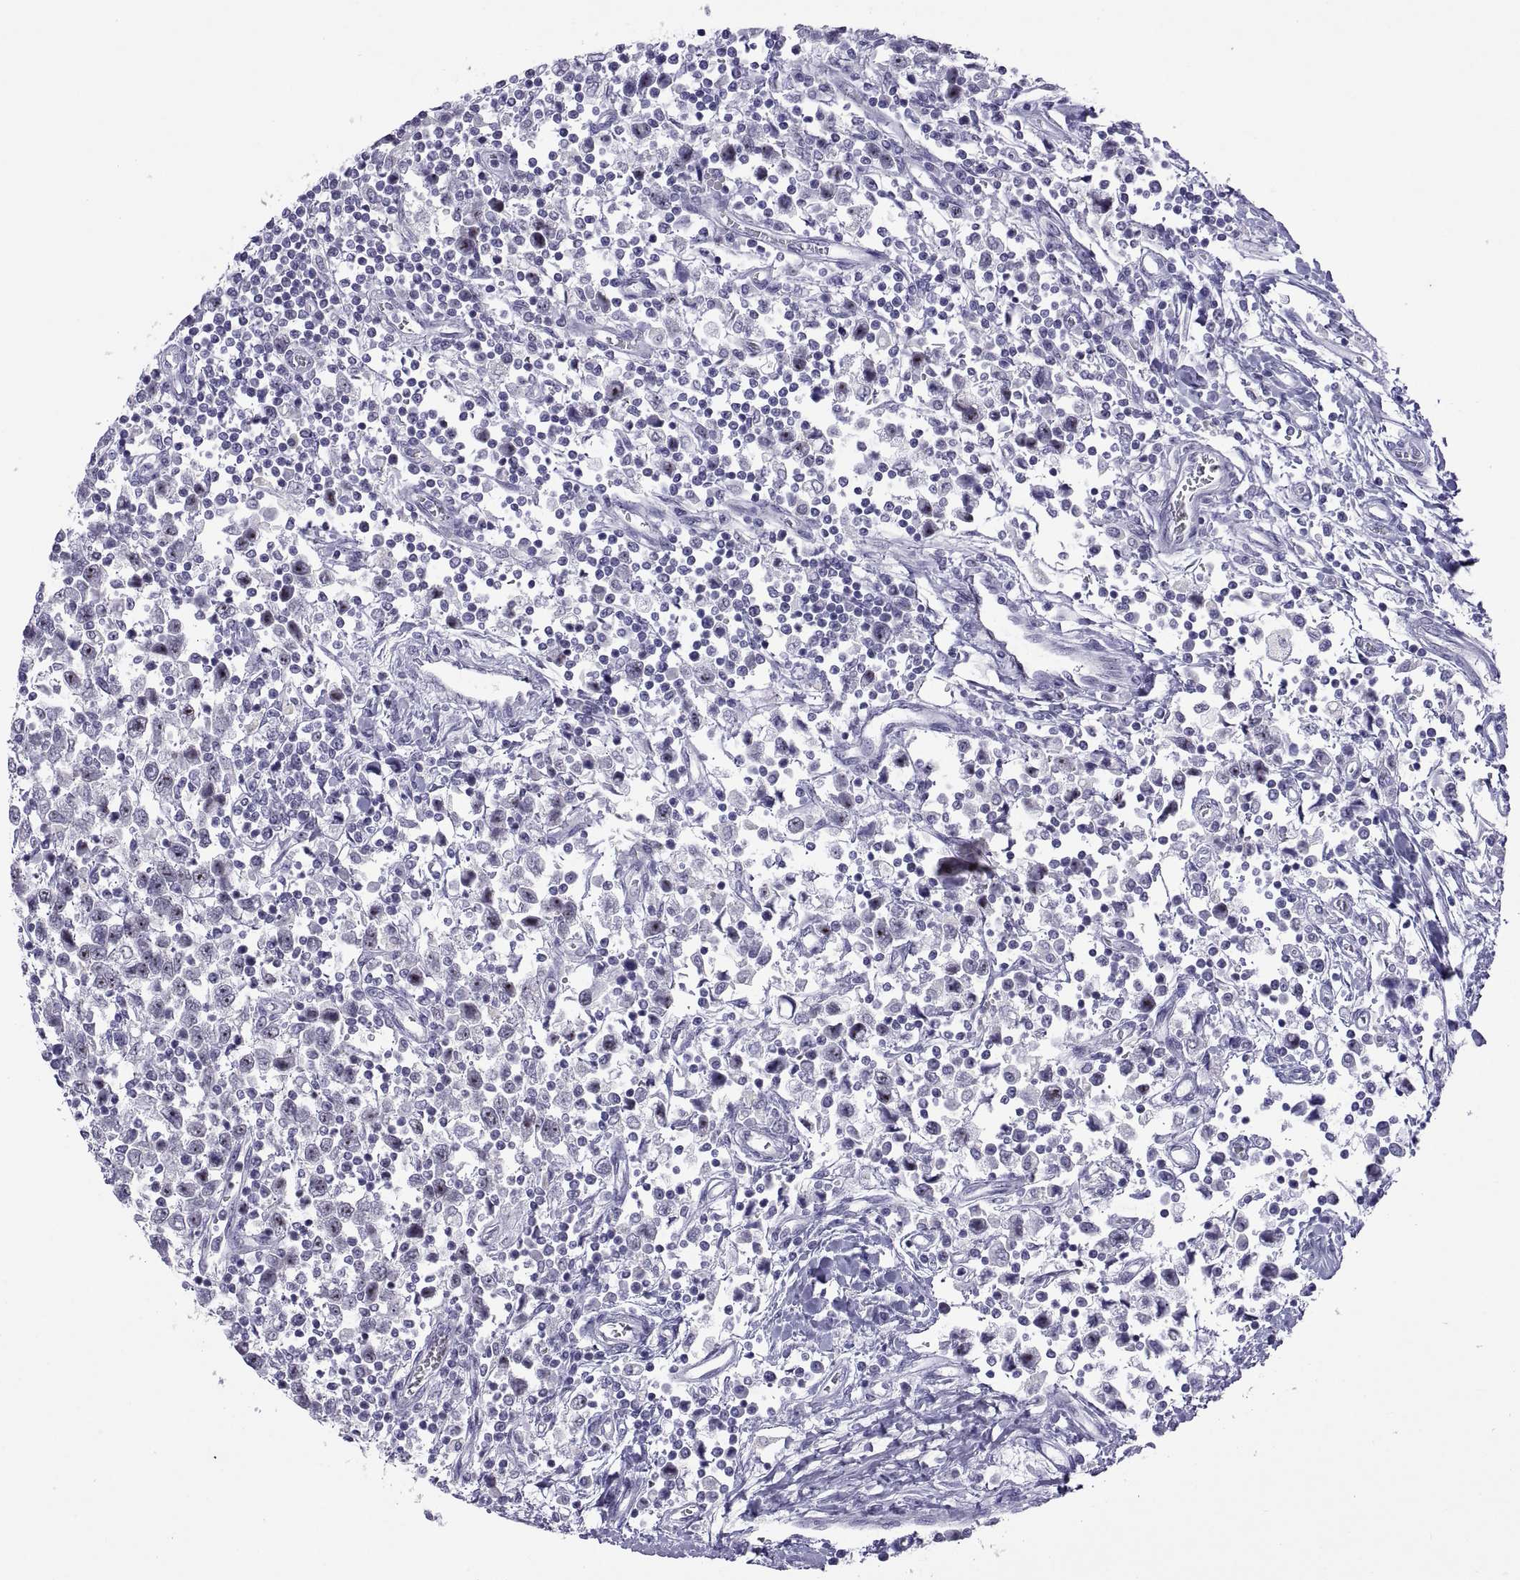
{"staining": {"intensity": "negative", "quantity": "none", "location": "none"}, "tissue": "testis cancer", "cell_type": "Tumor cells", "image_type": "cancer", "snomed": [{"axis": "morphology", "description": "Seminoma, NOS"}, {"axis": "topography", "description": "Testis"}], "caption": "Tumor cells are negative for brown protein staining in testis cancer.", "gene": "VSX2", "patient": {"sex": "male", "age": 34}}